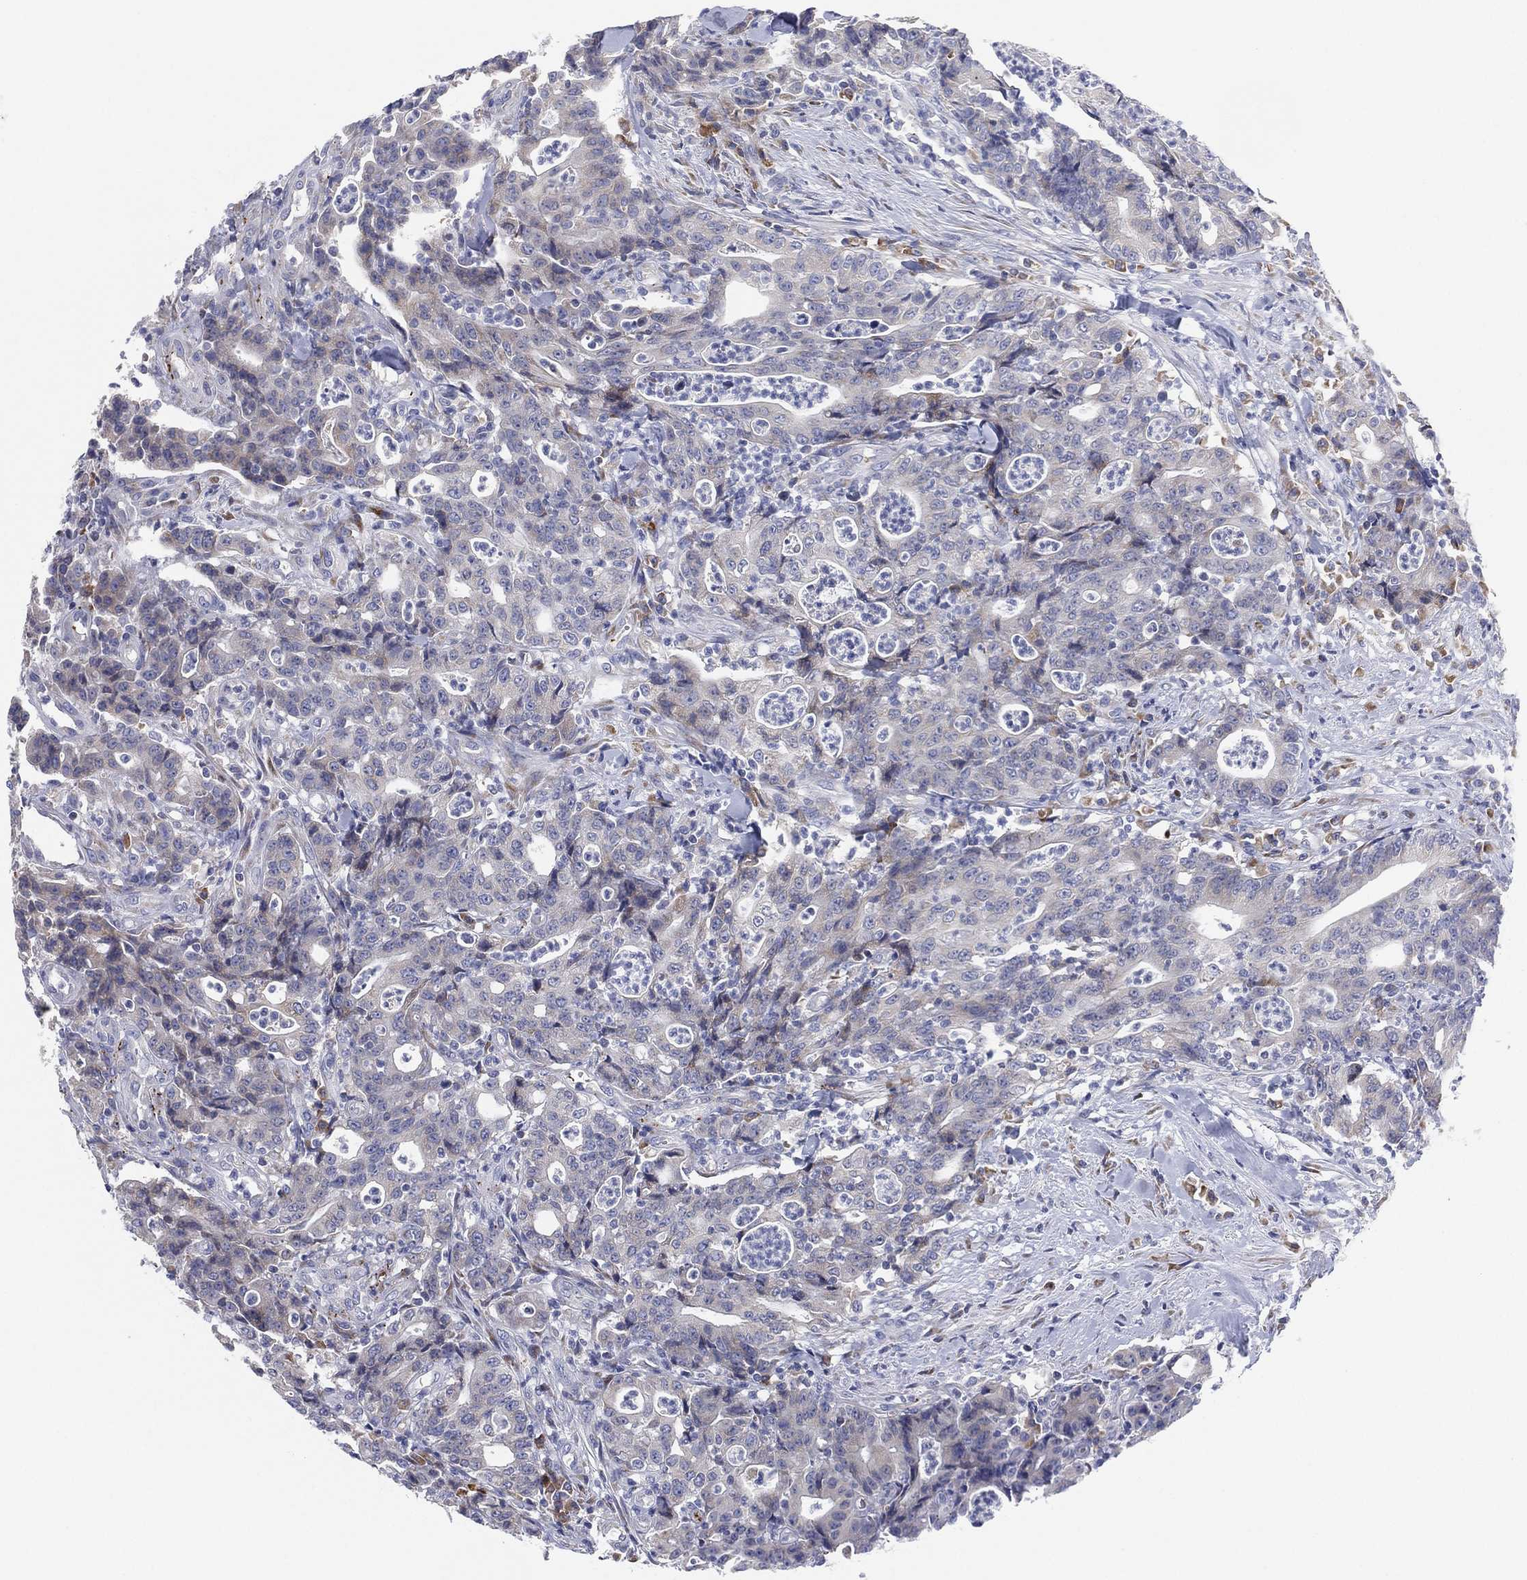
{"staining": {"intensity": "negative", "quantity": "none", "location": "none"}, "tissue": "colorectal cancer", "cell_type": "Tumor cells", "image_type": "cancer", "snomed": [{"axis": "morphology", "description": "Adenocarcinoma, NOS"}, {"axis": "topography", "description": "Colon"}], "caption": "DAB immunohistochemical staining of human colorectal cancer displays no significant expression in tumor cells.", "gene": "TMEM40", "patient": {"sex": "male", "age": 70}}